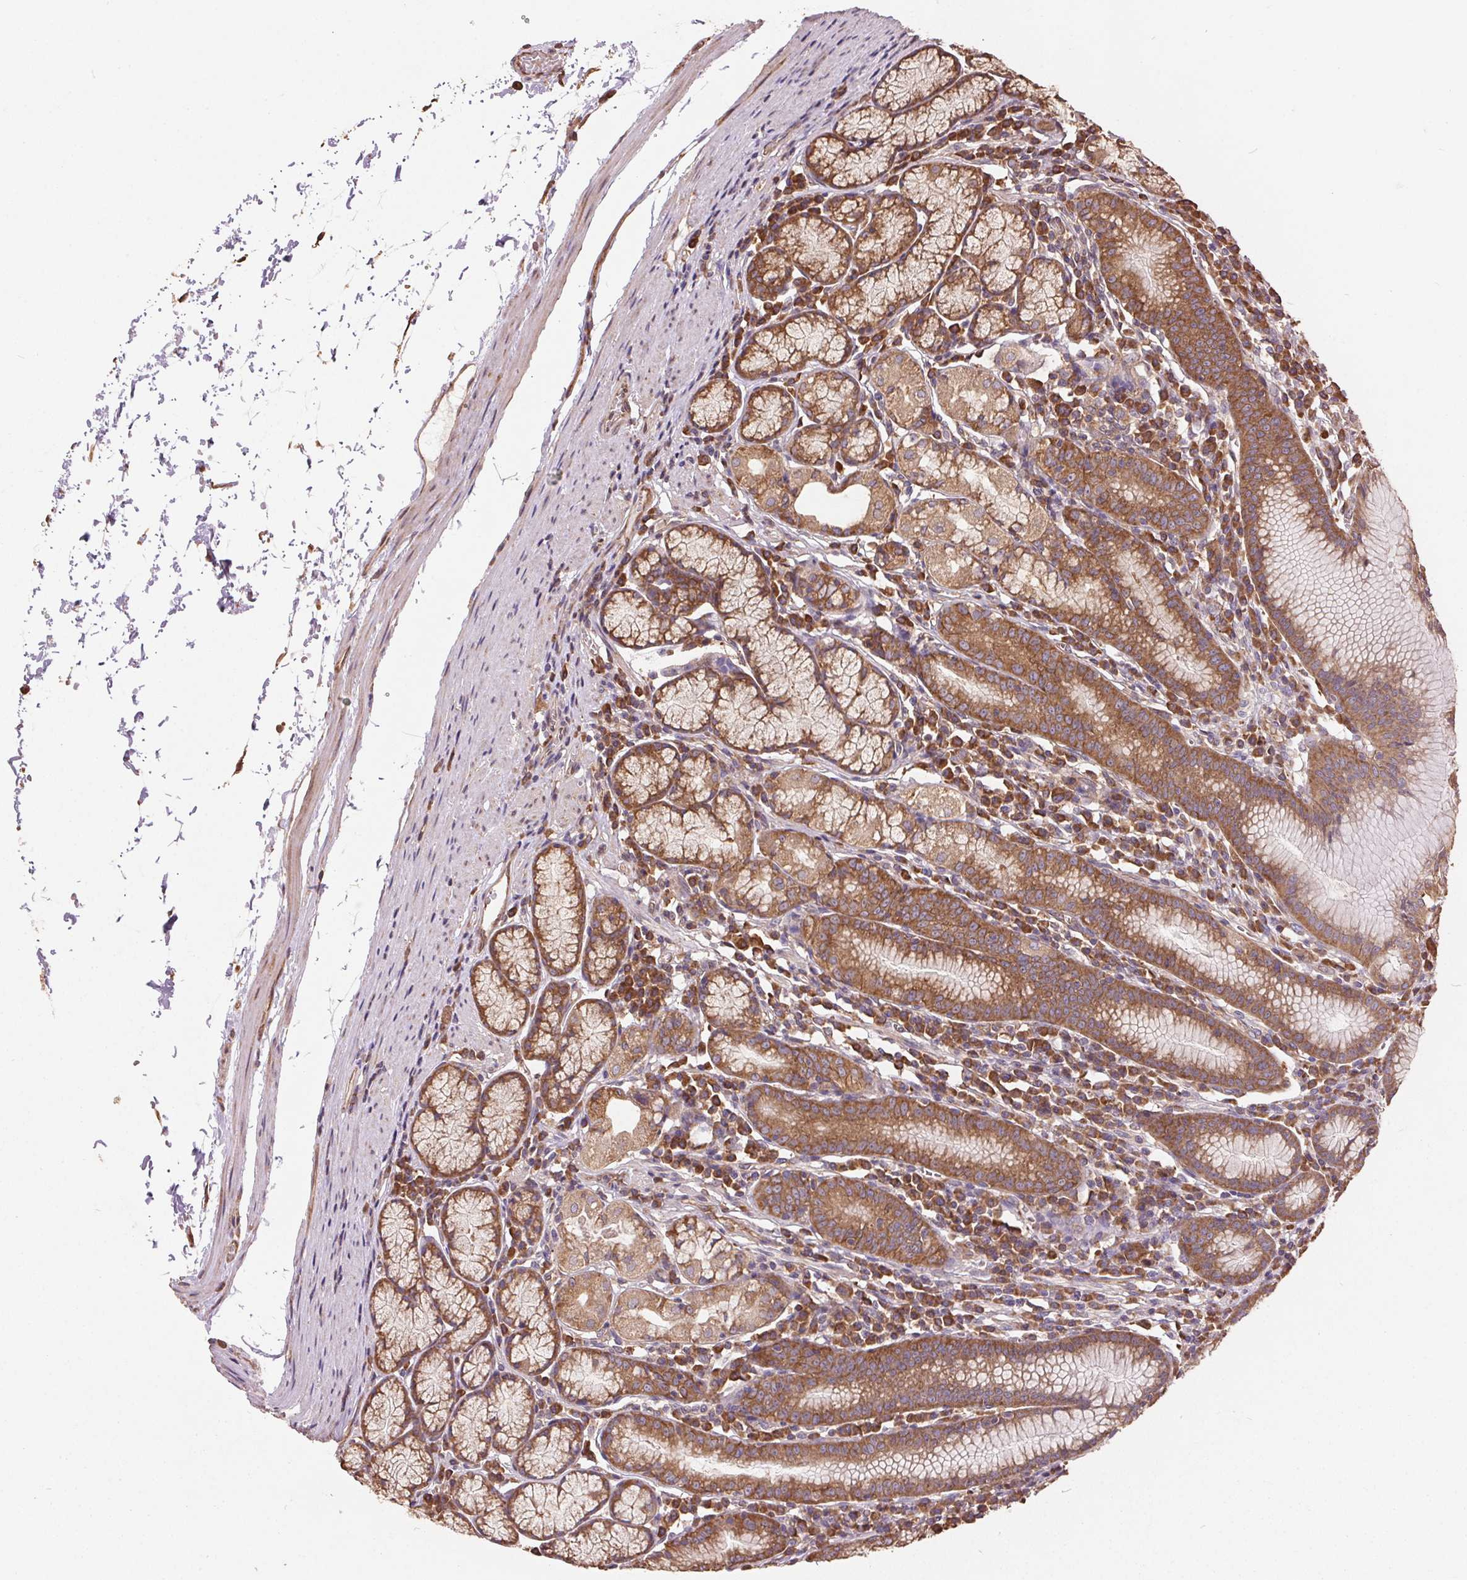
{"staining": {"intensity": "strong", "quantity": ">75%", "location": "cytoplasmic/membranous"}, "tissue": "stomach", "cell_type": "Glandular cells", "image_type": "normal", "snomed": [{"axis": "morphology", "description": "Normal tissue, NOS"}, {"axis": "topography", "description": "Stomach"}], "caption": "Strong cytoplasmic/membranous staining is present in about >75% of glandular cells in unremarkable stomach.", "gene": "EIF2S1", "patient": {"sex": "male", "age": 55}}